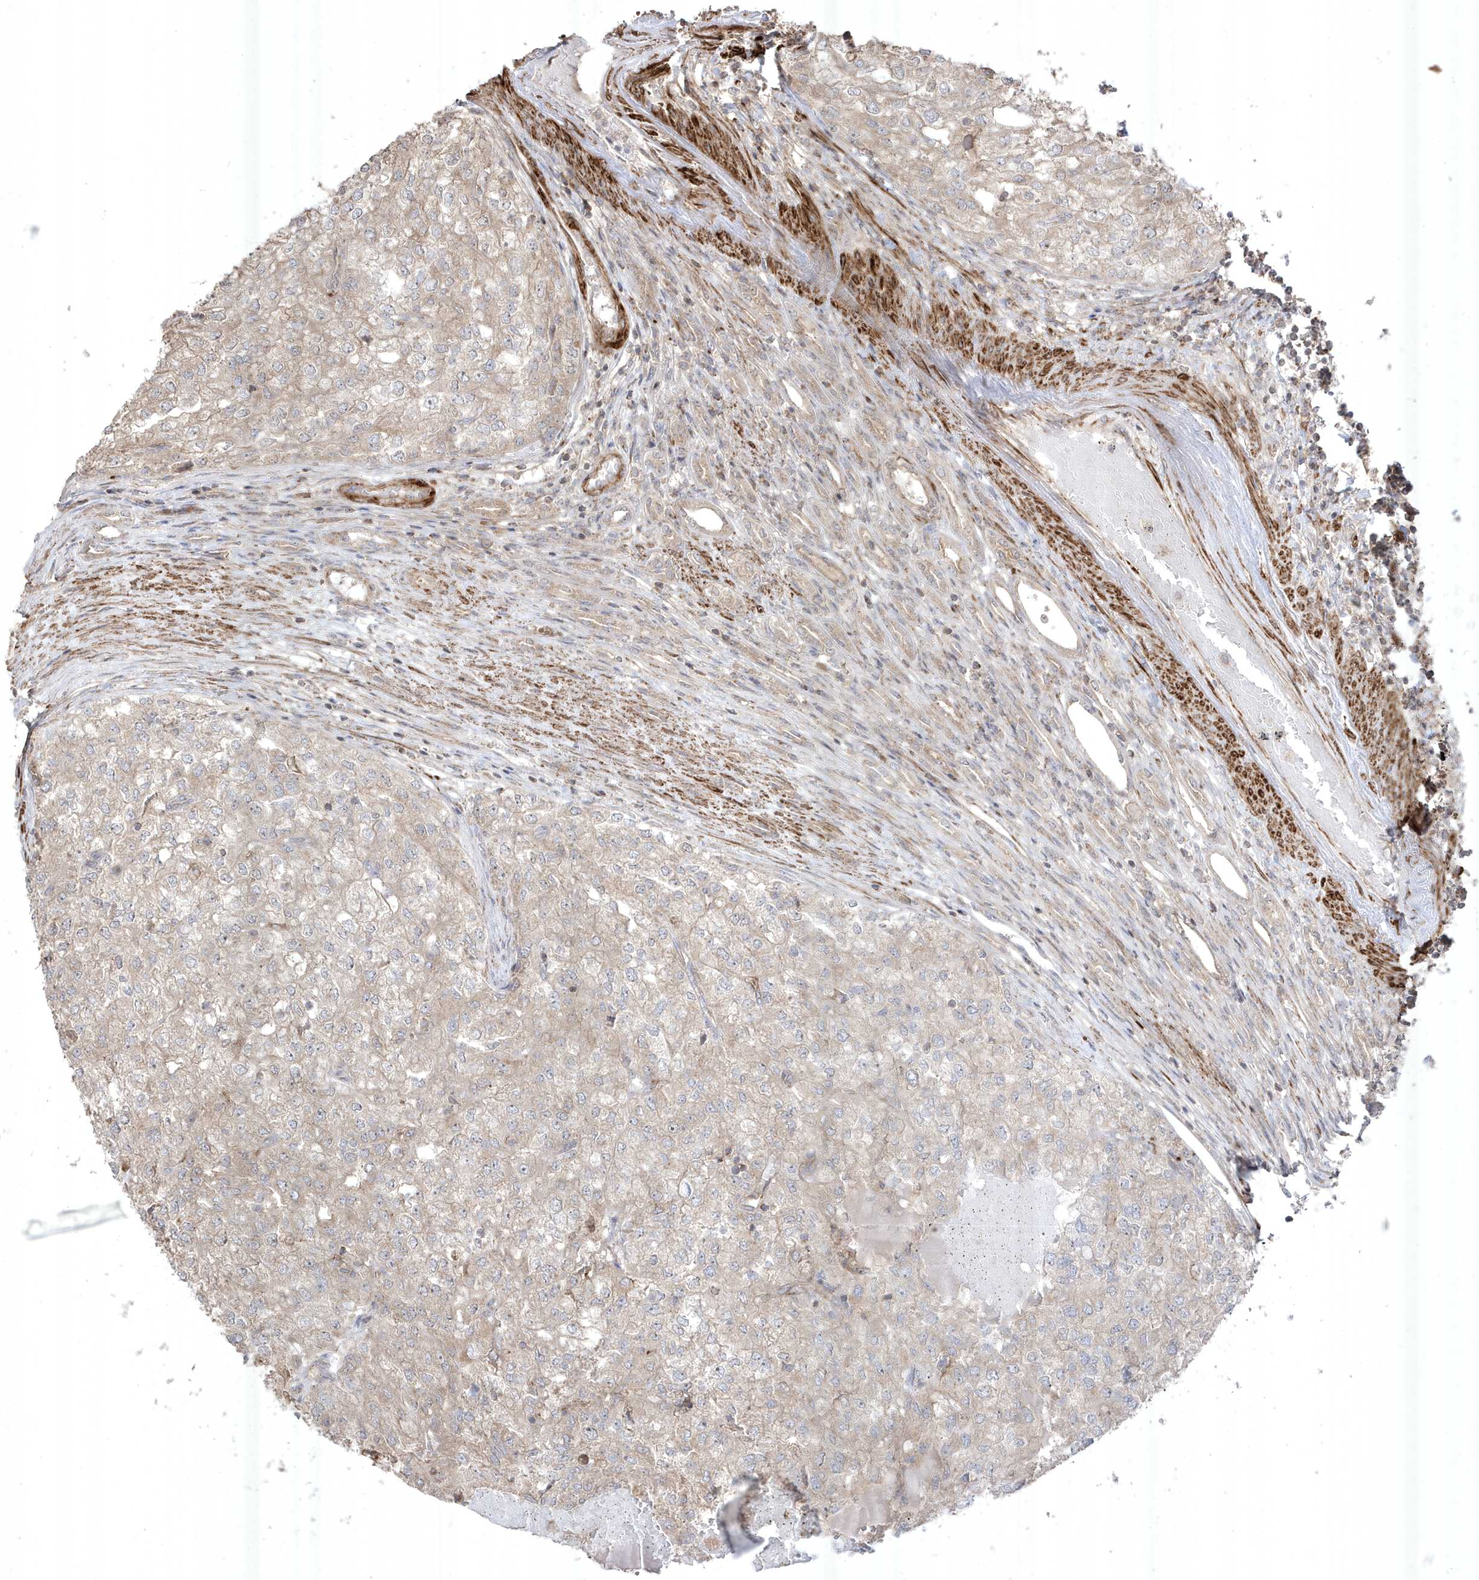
{"staining": {"intensity": "negative", "quantity": "none", "location": "none"}, "tissue": "renal cancer", "cell_type": "Tumor cells", "image_type": "cancer", "snomed": [{"axis": "morphology", "description": "Adenocarcinoma, NOS"}, {"axis": "topography", "description": "Kidney"}], "caption": "Immunohistochemistry micrograph of adenocarcinoma (renal) stained for a protein (brown), which reveals no positivity in tumor cells.", "gene": "CETN3", "patient": {"sex": "female", "age": 54}}